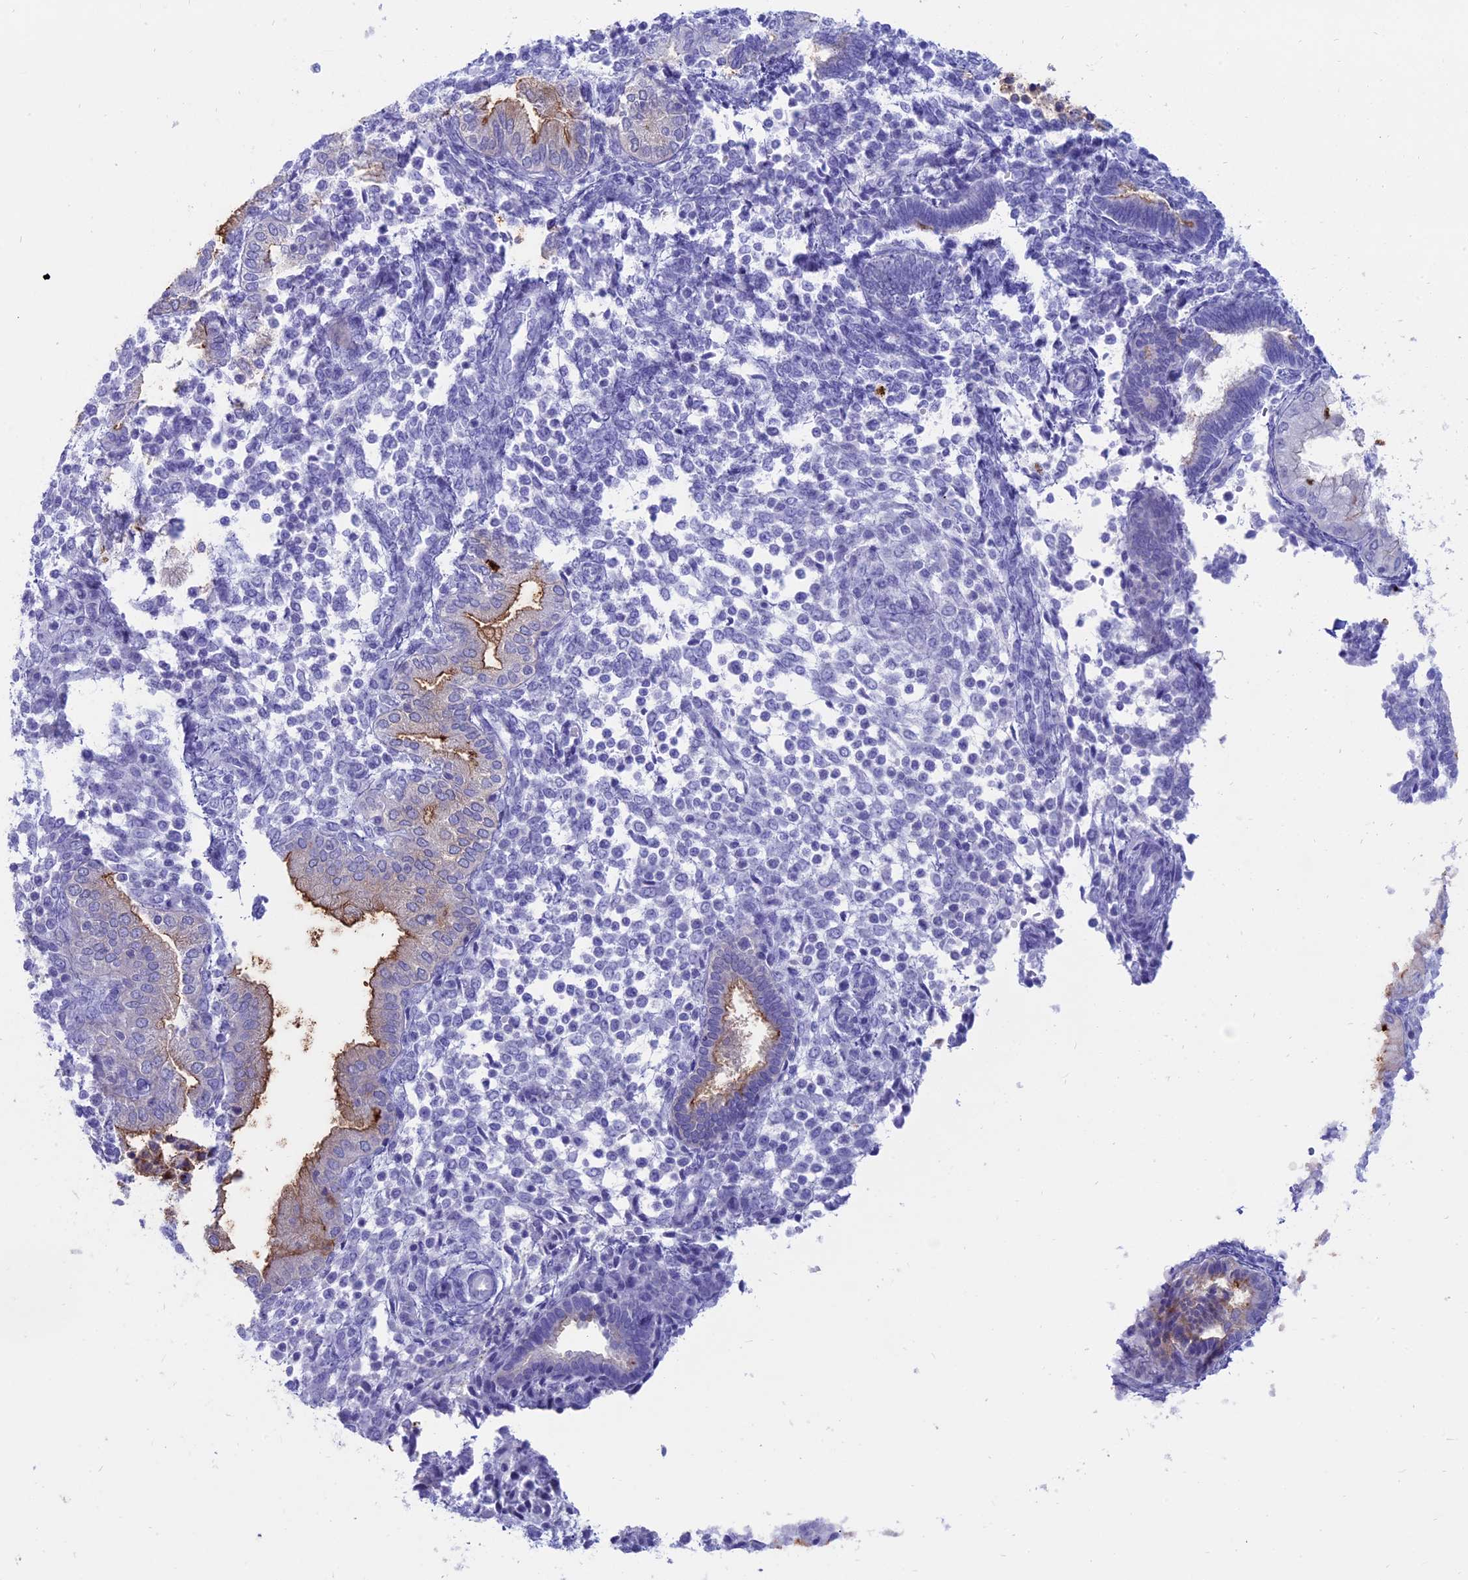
{"staining": {"intensity": "negative", "quantity": "none", "location": "none"}, "tissue": "endometrium", "cell_type": "Cells in endometrial stroma", "image_type": "normal", "snomed": [{"axis": "morphology", "description": "Normal tissue, NOS"}, {"axis": "topography", "description": "Endometrium"}], "caption": "This image is of unremarkable endometrium stained with immunohistochemistry to label a protein in brown with the nuclei are counter-stained blue. There is no expression in cells in endometrial stroma. (Stains: DAB (3,3'-diaminobenzidine) immunohistochemistry (IHC) with hematoxylin counter stain, Microscopy: brightfield microscopy at high magnification).", "gene": "OR2AE1", "patient": {"sex": "female", "age": 53}}